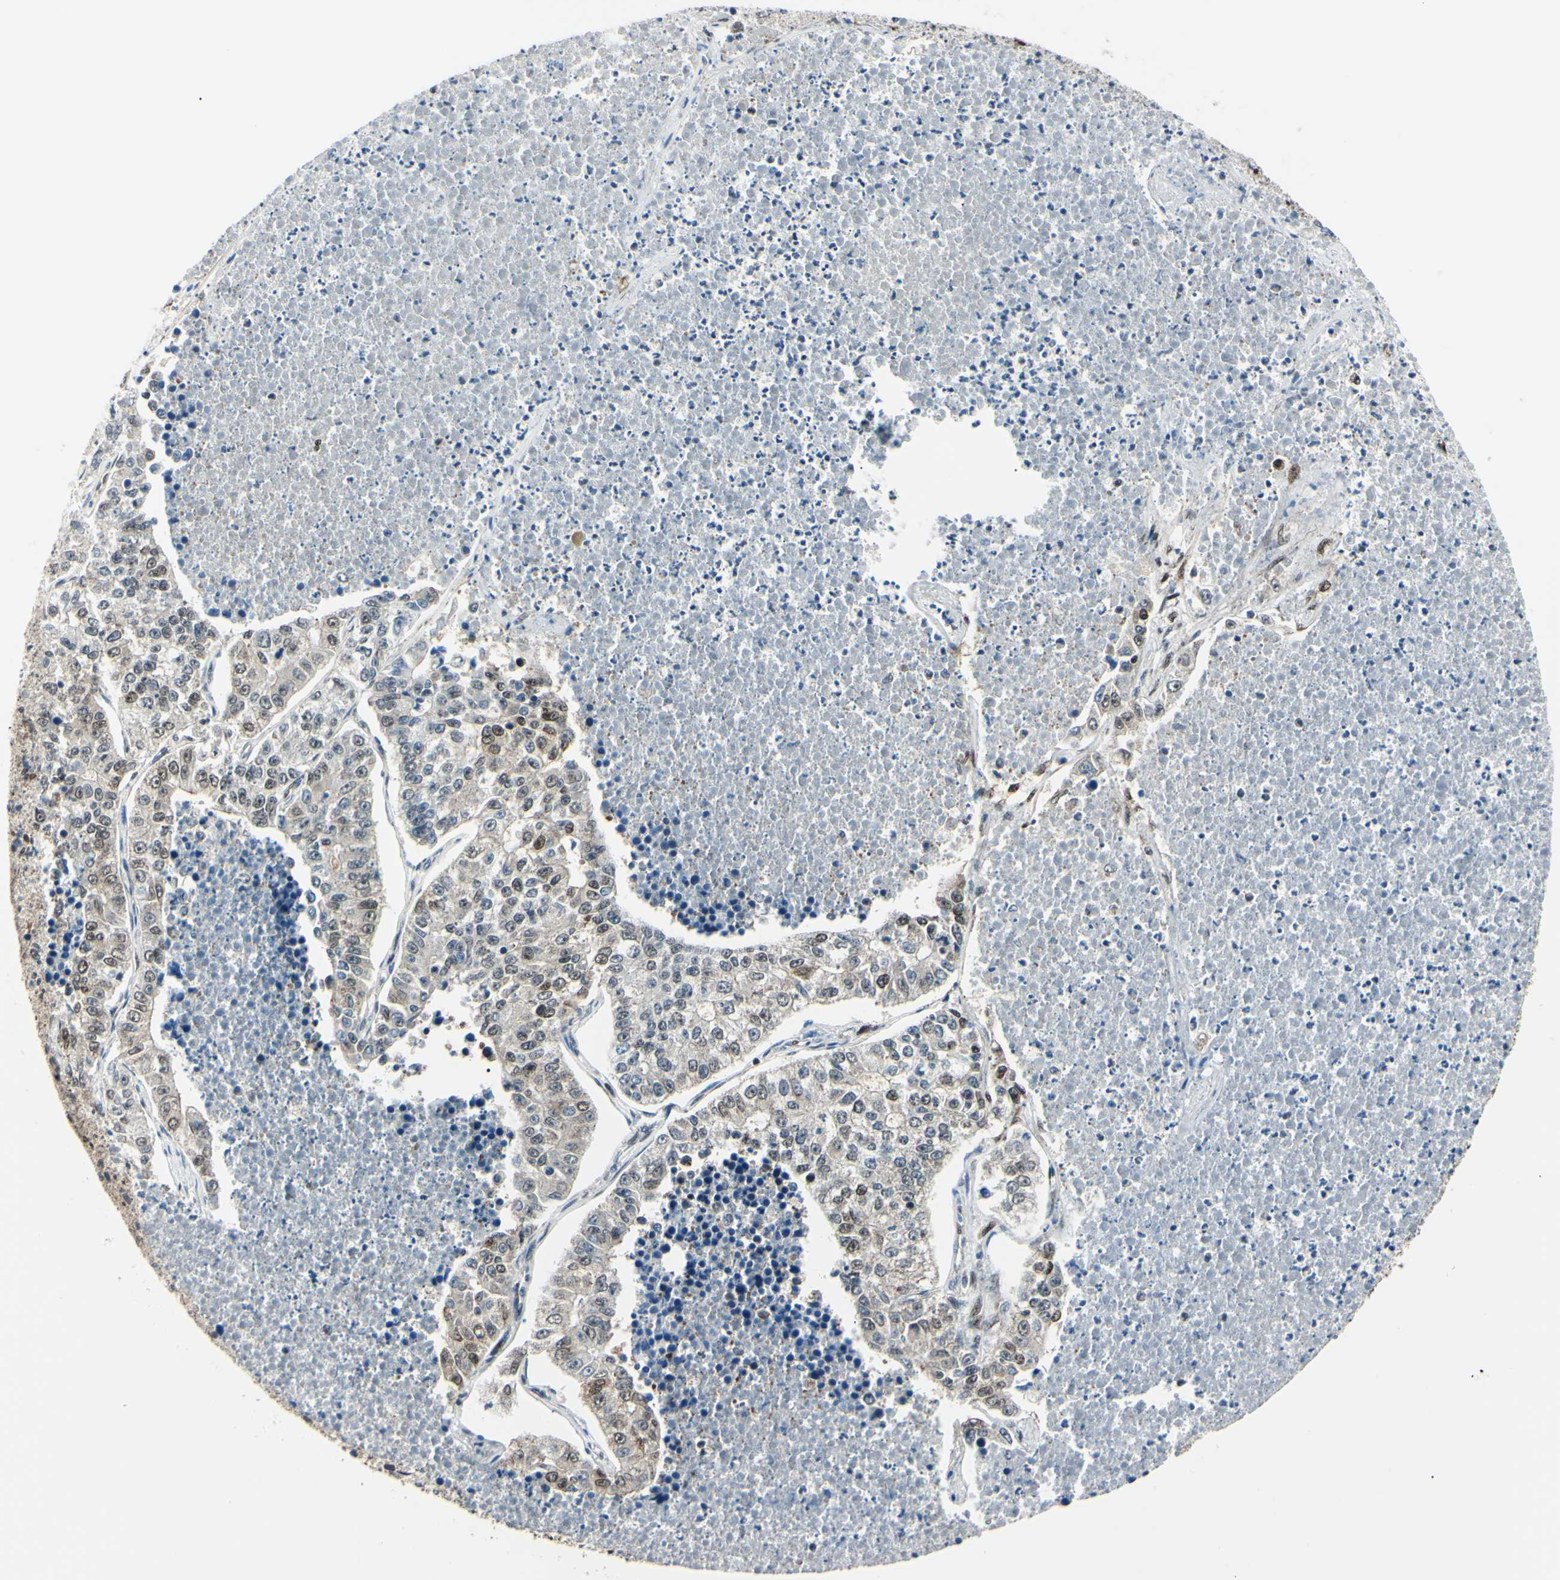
{"staining": {"intensity": "moderate", "quantity": "<25%", "location": "cytoplasmic/membranous,nuclear"}, "tissue": "lung cancer", "cell_type": "Tumor cells", "image_type": "cancer", "snomed": [{"axis": "morphology", "description": "Adenocarcinoma, NOS"}, {"axis": "topography", "description": "Lung"}], "caption": "High-magnification brightfield microscopy of adenocarcinoma (lung) stained with DAB (brown) and counterstained with hematoxylin (blue). tumor cells exhibit moderate cytoplasmic/membranous and nuclear positivity is present in about<25% of cells. (Stains: DAB in brown, nuclei in blue, Microscopy: brightfield microscopy at high magnification).", "gene": "PGK1", "patient": {"sex": "male", "age": 49}}